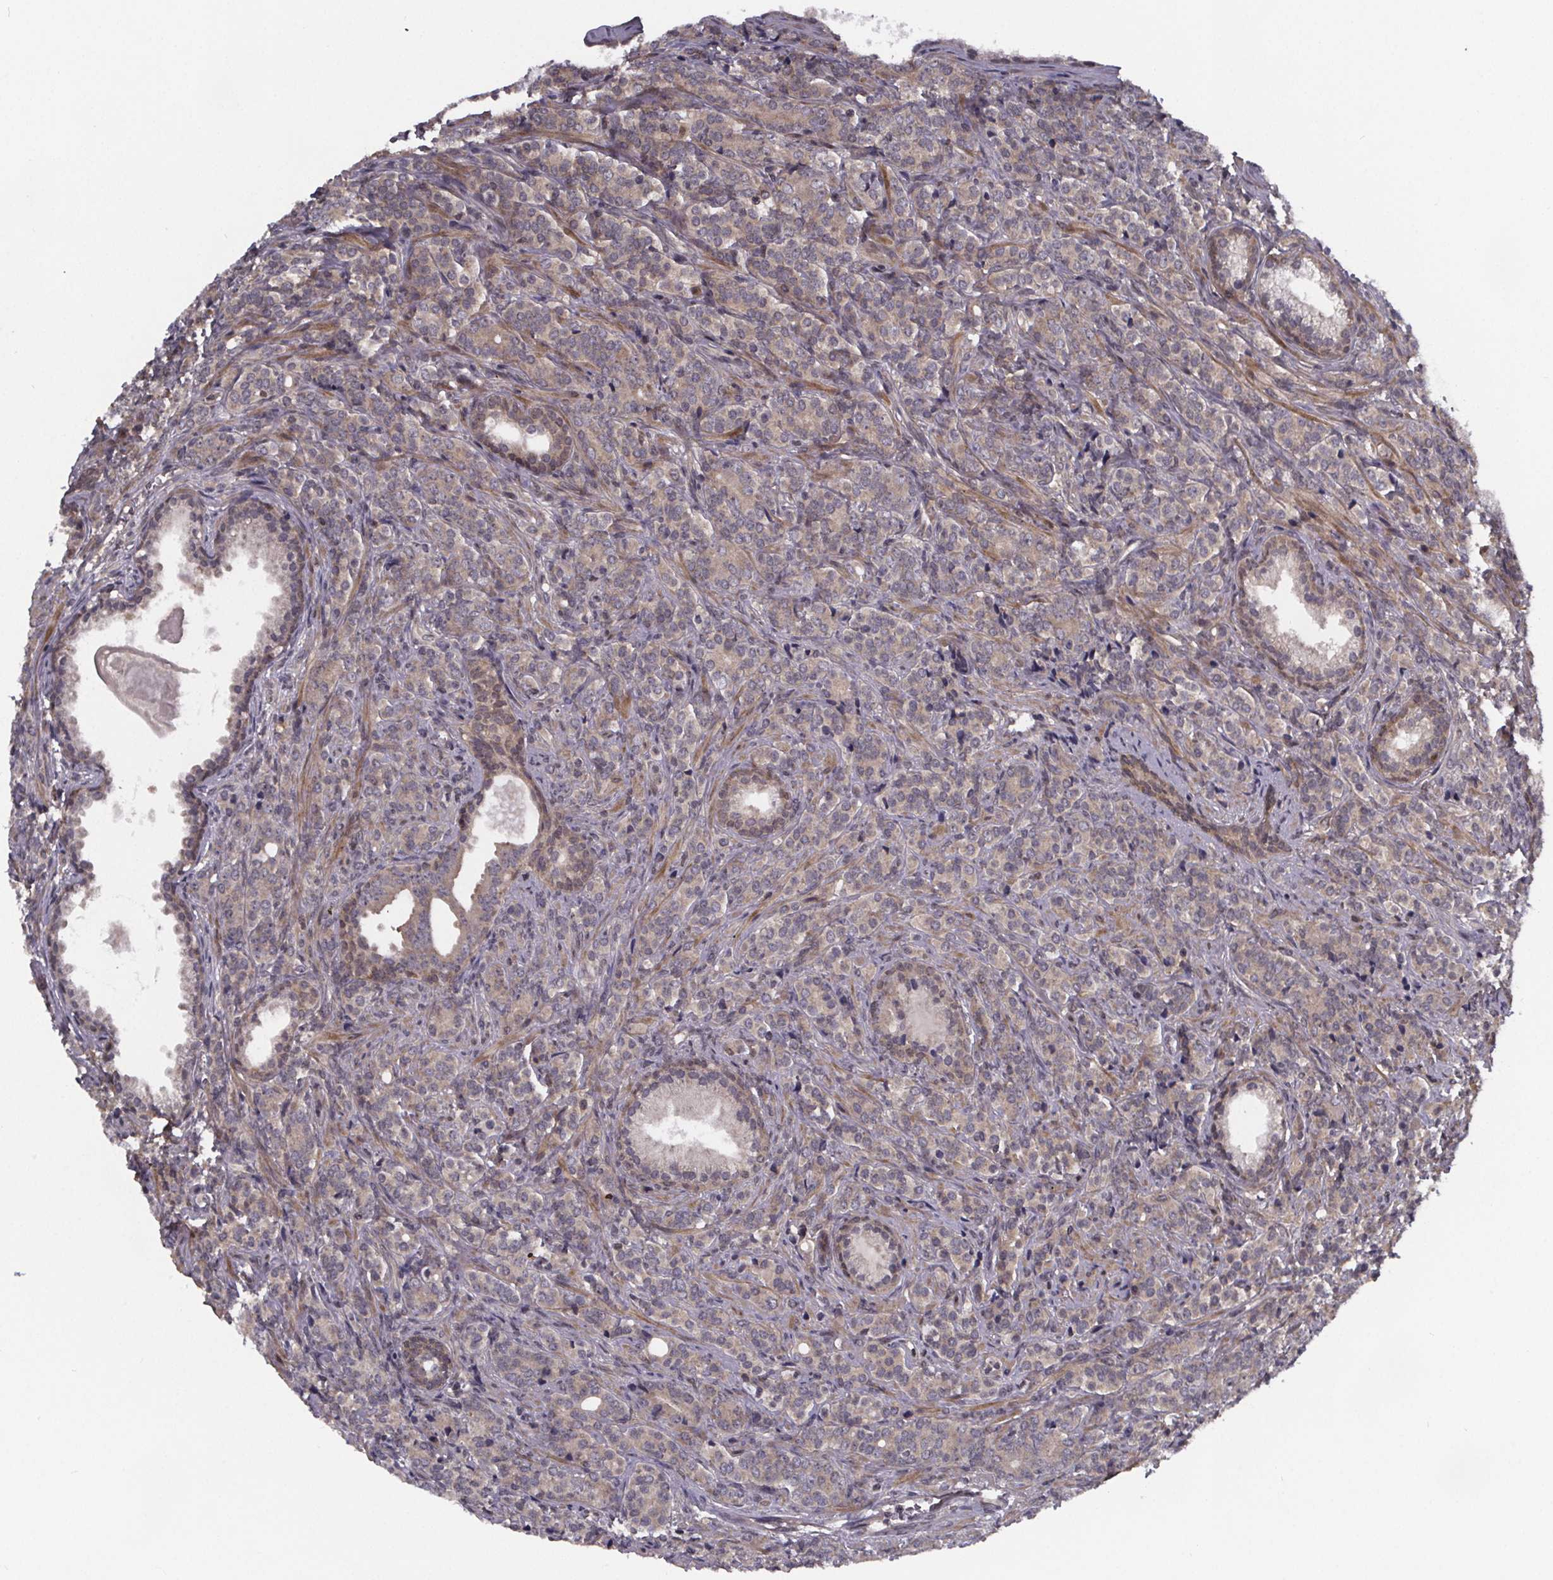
{"staining": {"intensity": "weak", "quantity": ">75%", "location": "cytoplasmic/membranous"}, "tissue": "prostate cancer", "cell_type": "Tumor cells", "image_type": "cancer", "snomed": [{"axis": "morphology", "description": "Adenocarcinoma, High grade"}, {"axis": "topography", "description": "Prostate"}], "caption": "About >75% of tumor cells in human prostate adenocarcinoma (high-grade) demonstrate weak cytoplasmic/membranous protein expression as visualized by brown immunohistochemical staining.", "gene": "FN3KRP", "patient": {"sex": "male", "age": 84}}